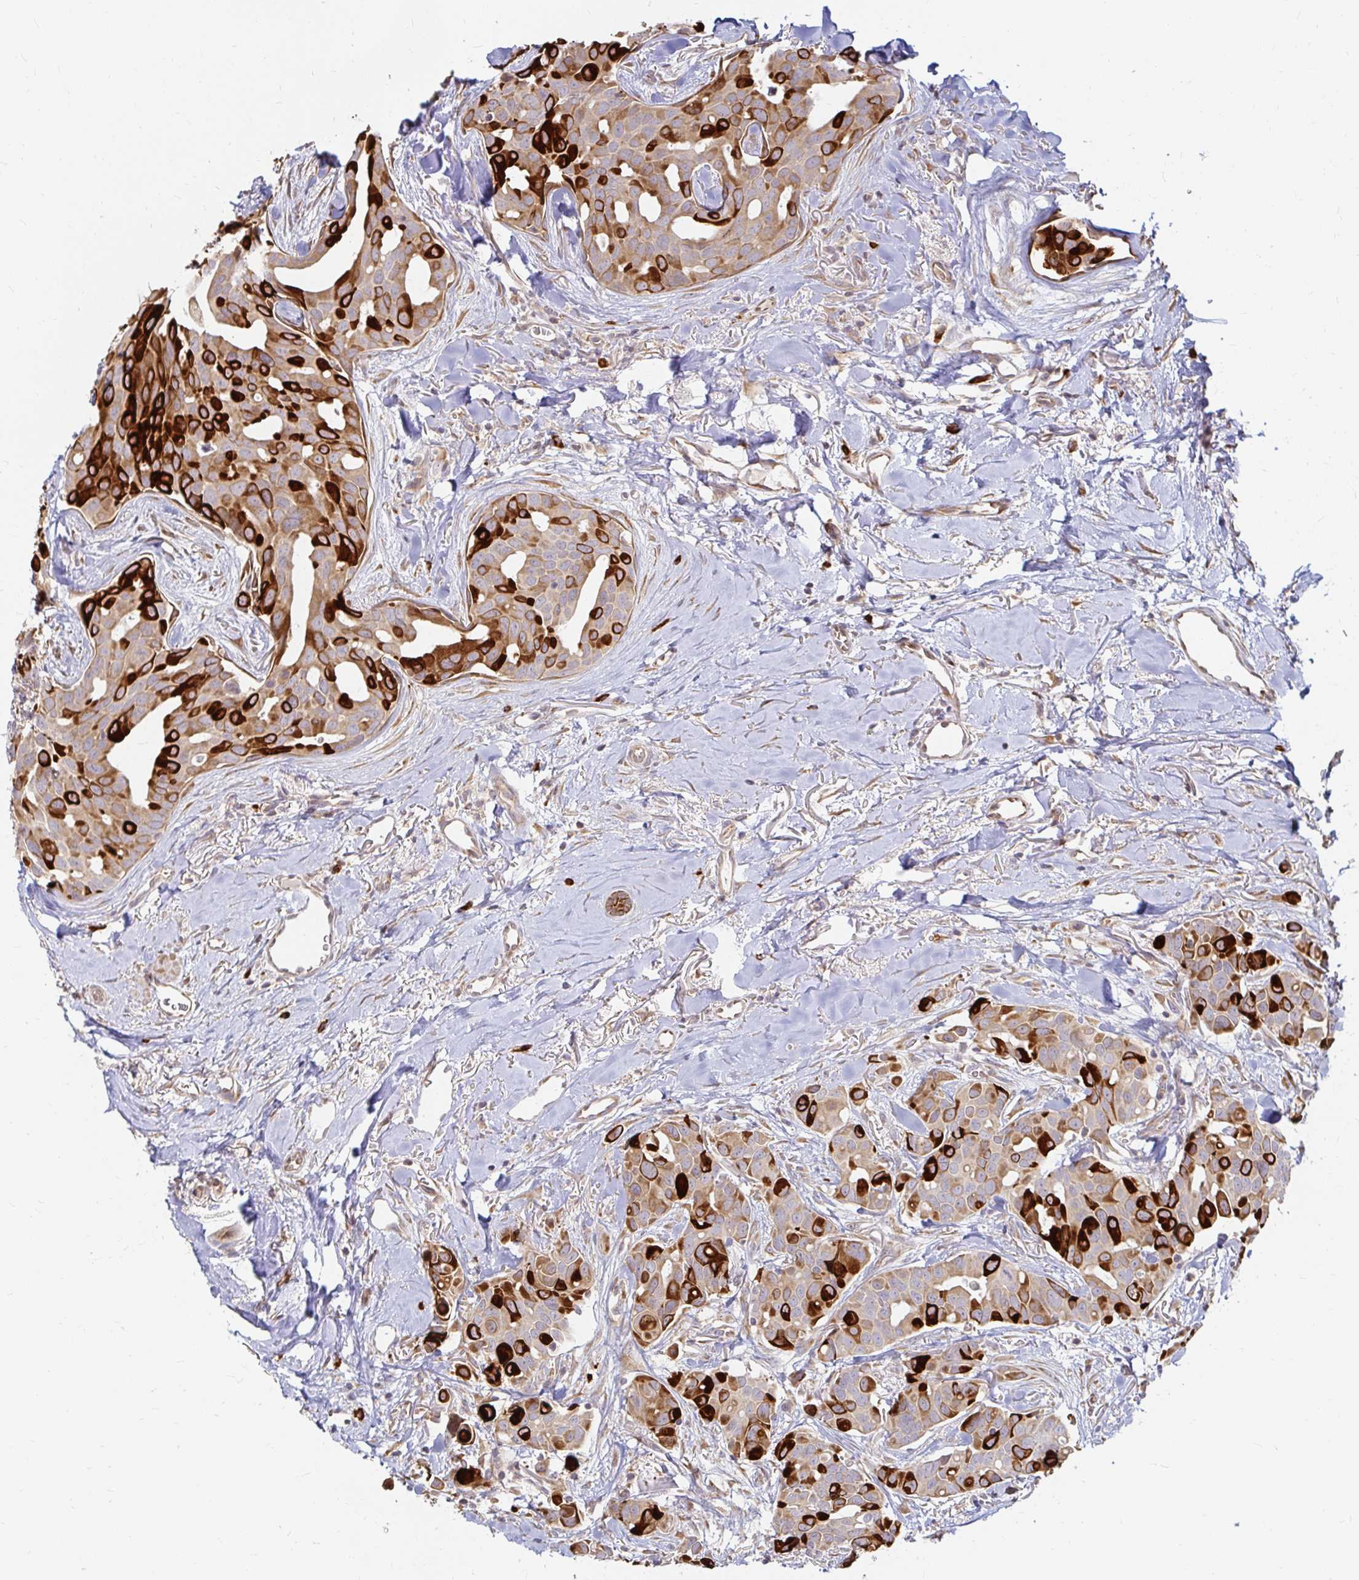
{"staining": {"intensity": "strong", "quantity": "25%-75%", "location": "cytoplasmic/membranous"}, "tissue": "breast cancer", "cell_type": "Tumor cells", "image_type": "cancer", "snomed": [{"axis": "morphology", "description": "Duct carcinoma"}, {"axis": "topography", "description": "Breast"}], "caption": "A high-resolution image shows IHC staining of breast cancer (intraductal carcinoma), which exhibits strong cytoplasmic/membranous expression in approximately 25%-75% of tumor cells.", "gene": "CAST", "patient": {"sex": "female", "age": 54}}